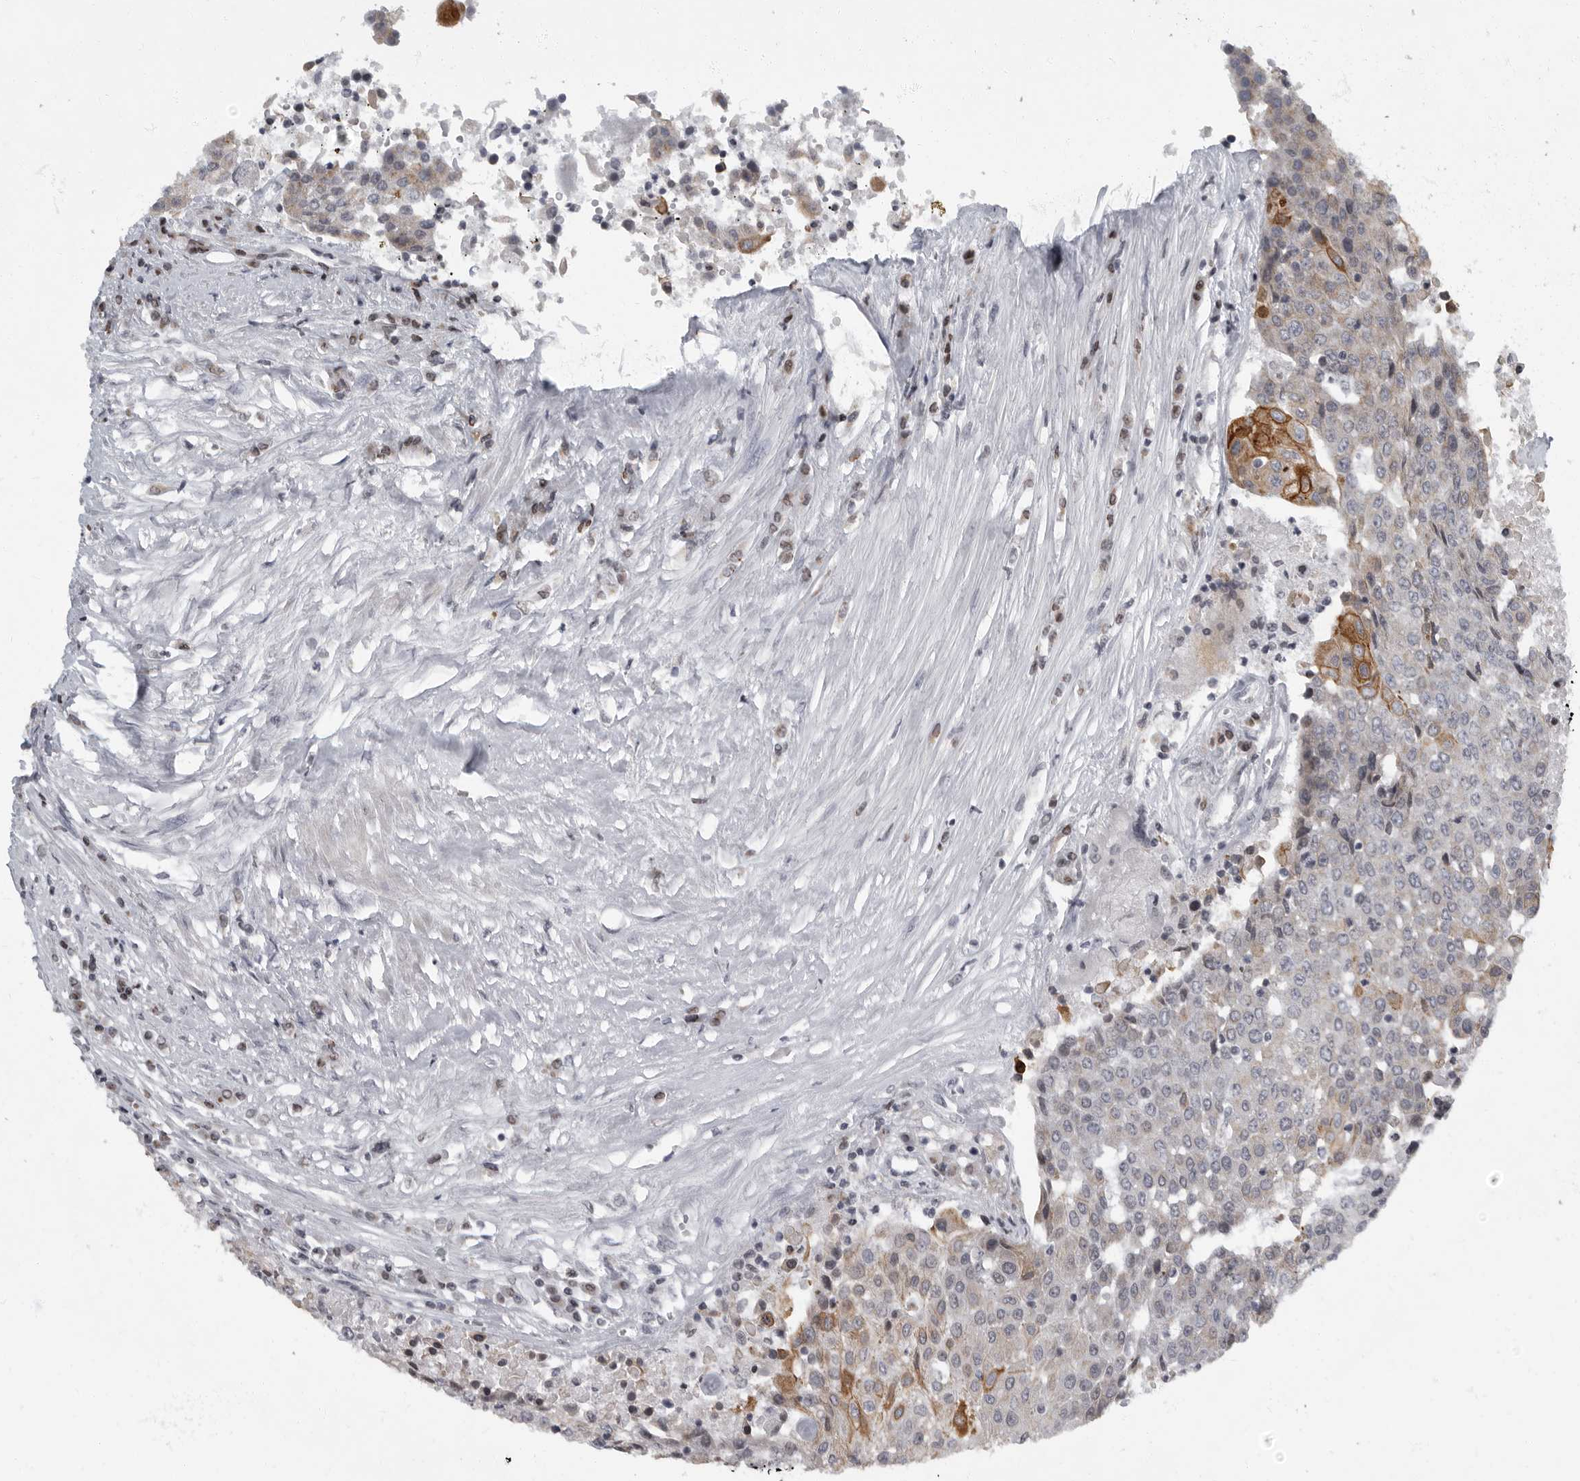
{"staining": {"intensity": "moderate", "quantity": "25%-75%", "location": "cytoplasmic/membranous"}, "tissue": "urothelial cancer", "cell_type": "Tumor cells", "image_type": "cancer", "snomed": [{"axis": "morphology", "description": "Urothelial carcinoma, High grade"}, {"axis": "topography", "description": "Urinary bladder"}], "caption": "Protein staining displays moderate cytoplasmic/membranous expression in approximately 25%-75% of tumor cells in urothelial cancer.", "gene": "EVI5", "patient": {"sex": "female", "age": 85}}